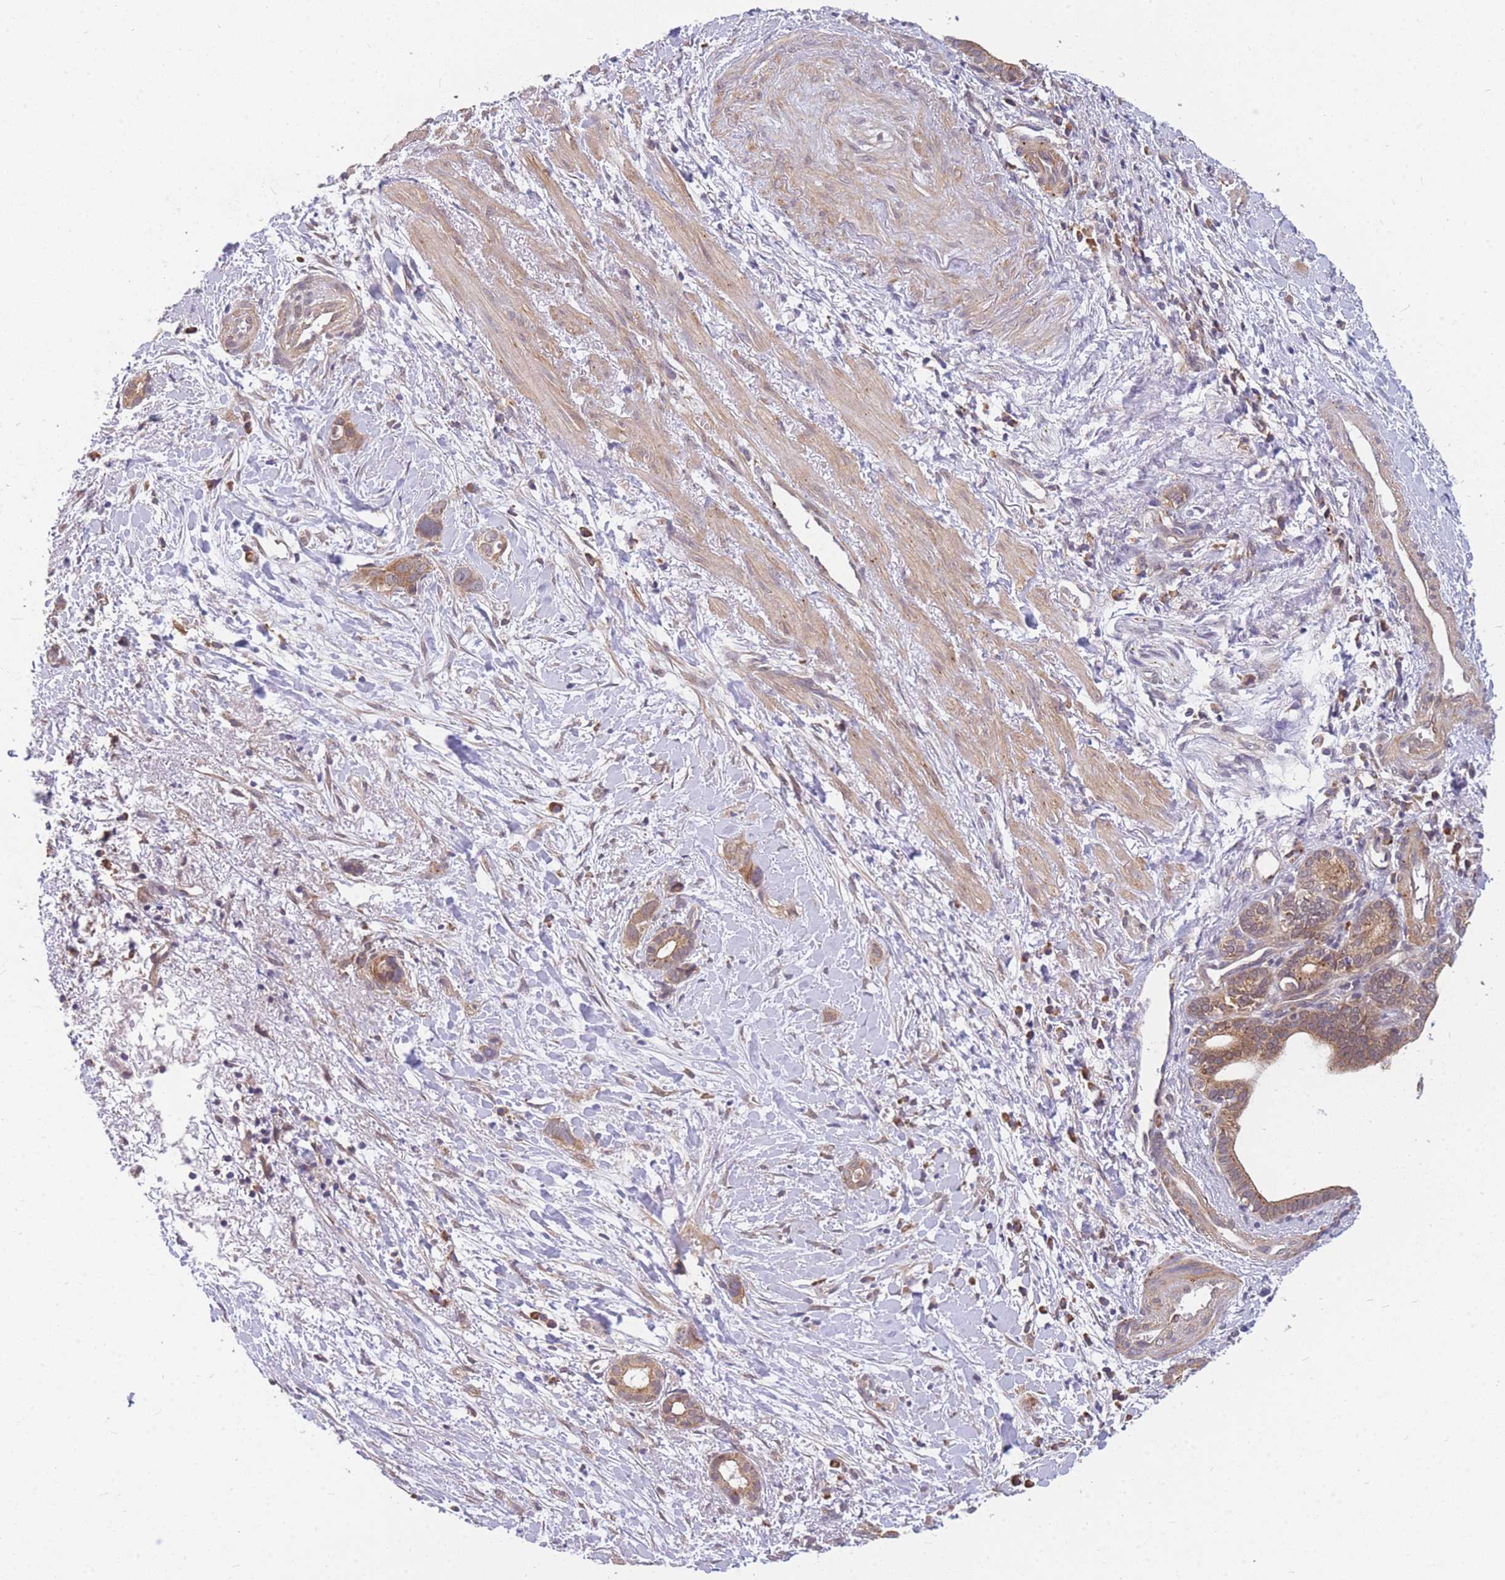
{"staining": {"intensity": "moderate", "quantity": ">75%", "location": "cytoplasmic/membranous"}, "tissue": "liver cancer", "cell_type": "Tumor cells", "image_type": "cancer", "snomed": [{"axis": "morphology", "description": "Cholangiocarcinoma"}, {"axis": "topography", "description": "Liver"}], "caption": "Moderate cytoplasmic/membranous positivity is identified in about >75% of tumor cells in liver cholangiocarcinoma.", "gene": "MRPL23", "patient": {"sex": "female", "age": 79}}